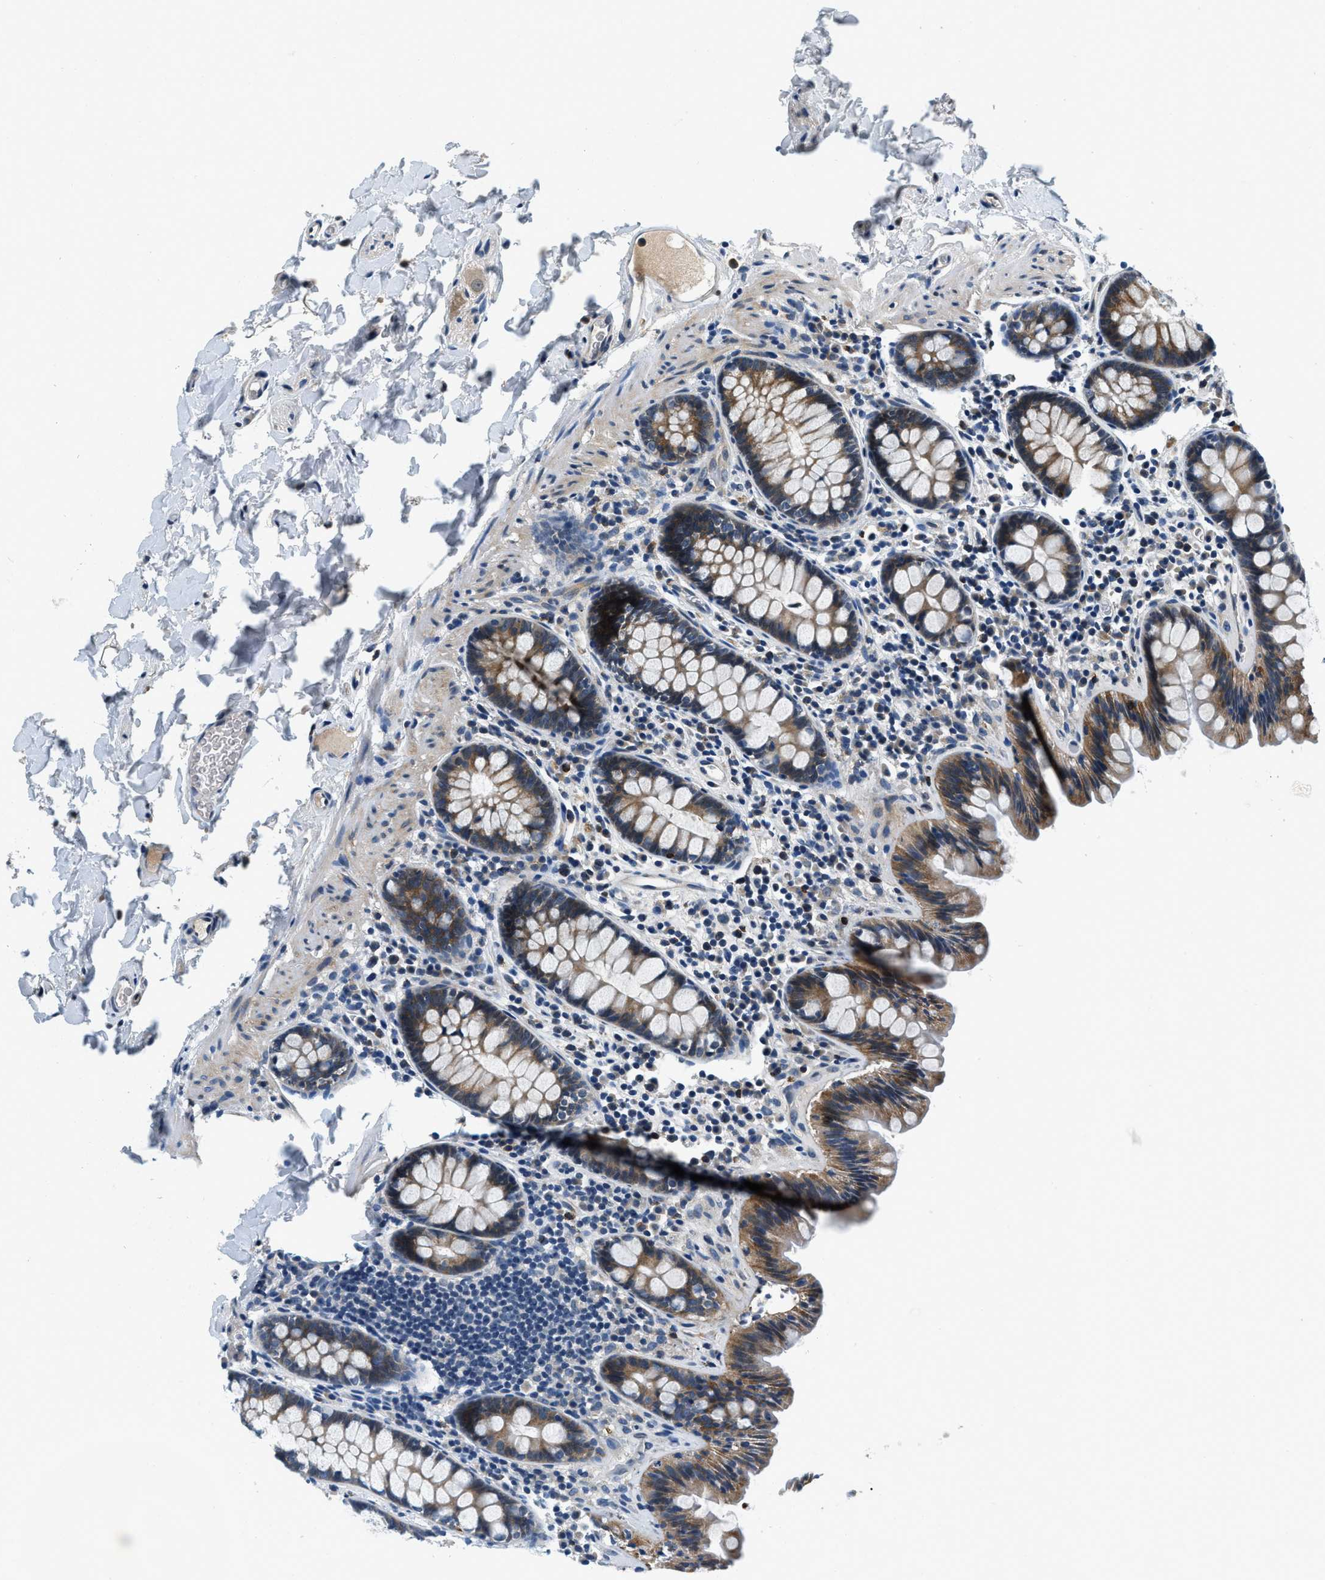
{"staining": {"intensity": "negative", "quantity": "none", "location": "none"}, "tissue": "colon", "cell_type": "Endothelial cells", "image_type": "normal", "snomed": [{"axis": "morphology", "description": "Normal tissue, NOS"}, {"axis": "topography", "description": "Colon"}], "caption": "DAB immunohistochemical staining of normal colon reveals no significant expression in endothelial cells.", "gene": "YAE1", "patient": {"sex": "female", "age": 80}}